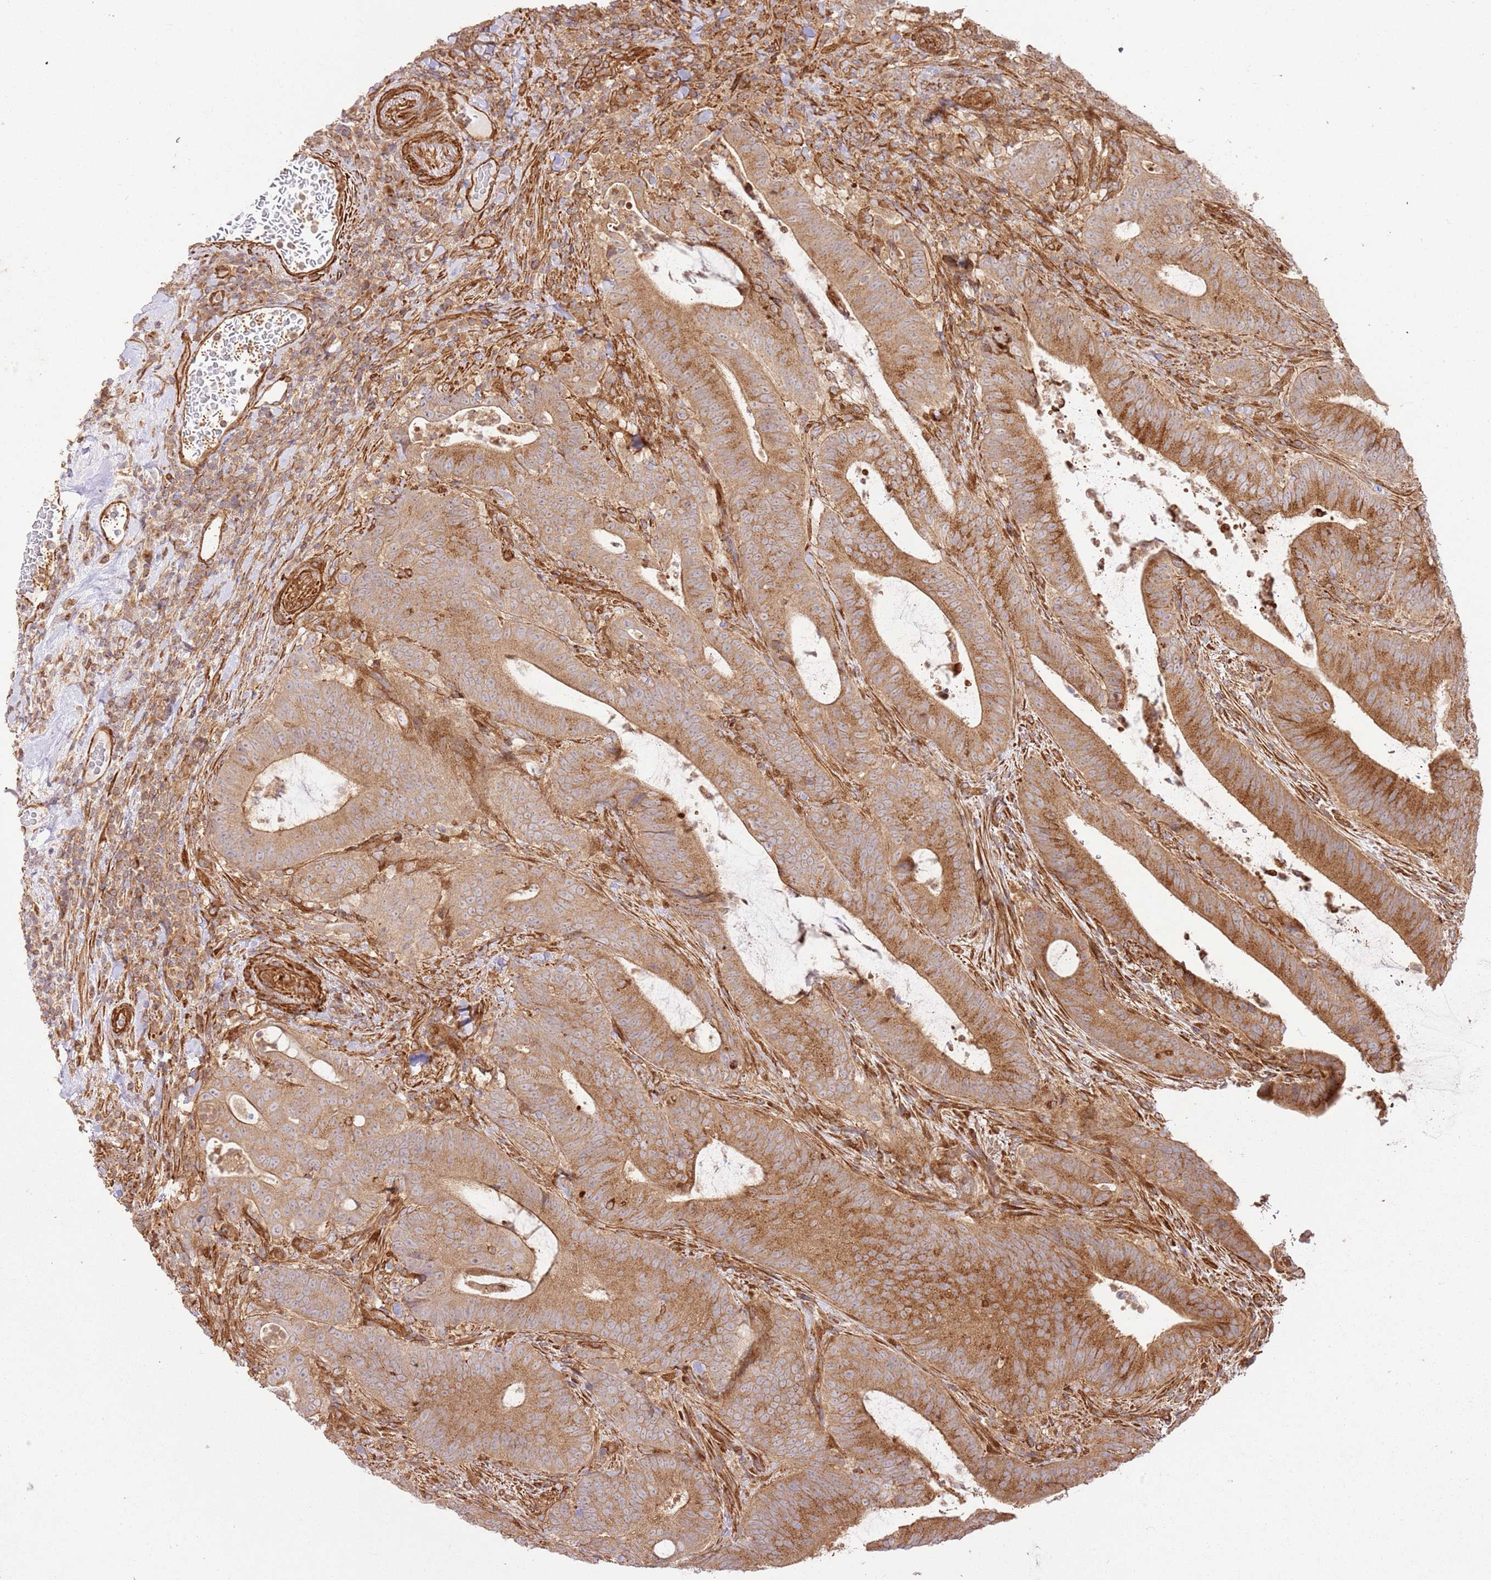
{"staining": {"intensity": "strong", "quantity": ">75%", "location": "cytoplasmic/membranous"}, "tissue": "colorectal cancer", "cell_type": "Tumor cells", "image_type": "cancer", "snomed": [{"axis": "morphology", "description": "Adenocarcinoma, NOS"}, {"axis": "topography", "description": "Colon"}], "caption": "The photomicrograph reveals immunohistochemical staining of colorectal cancer (adenocarcinoma). There is strong cytoplasmic/membranous staining is present in approximately >75% of tumor cells. (IHC, brightfield microscopy, high magnification).", "gene": "ZBTB39", "patient": {"sex": "female", "age": 43}}